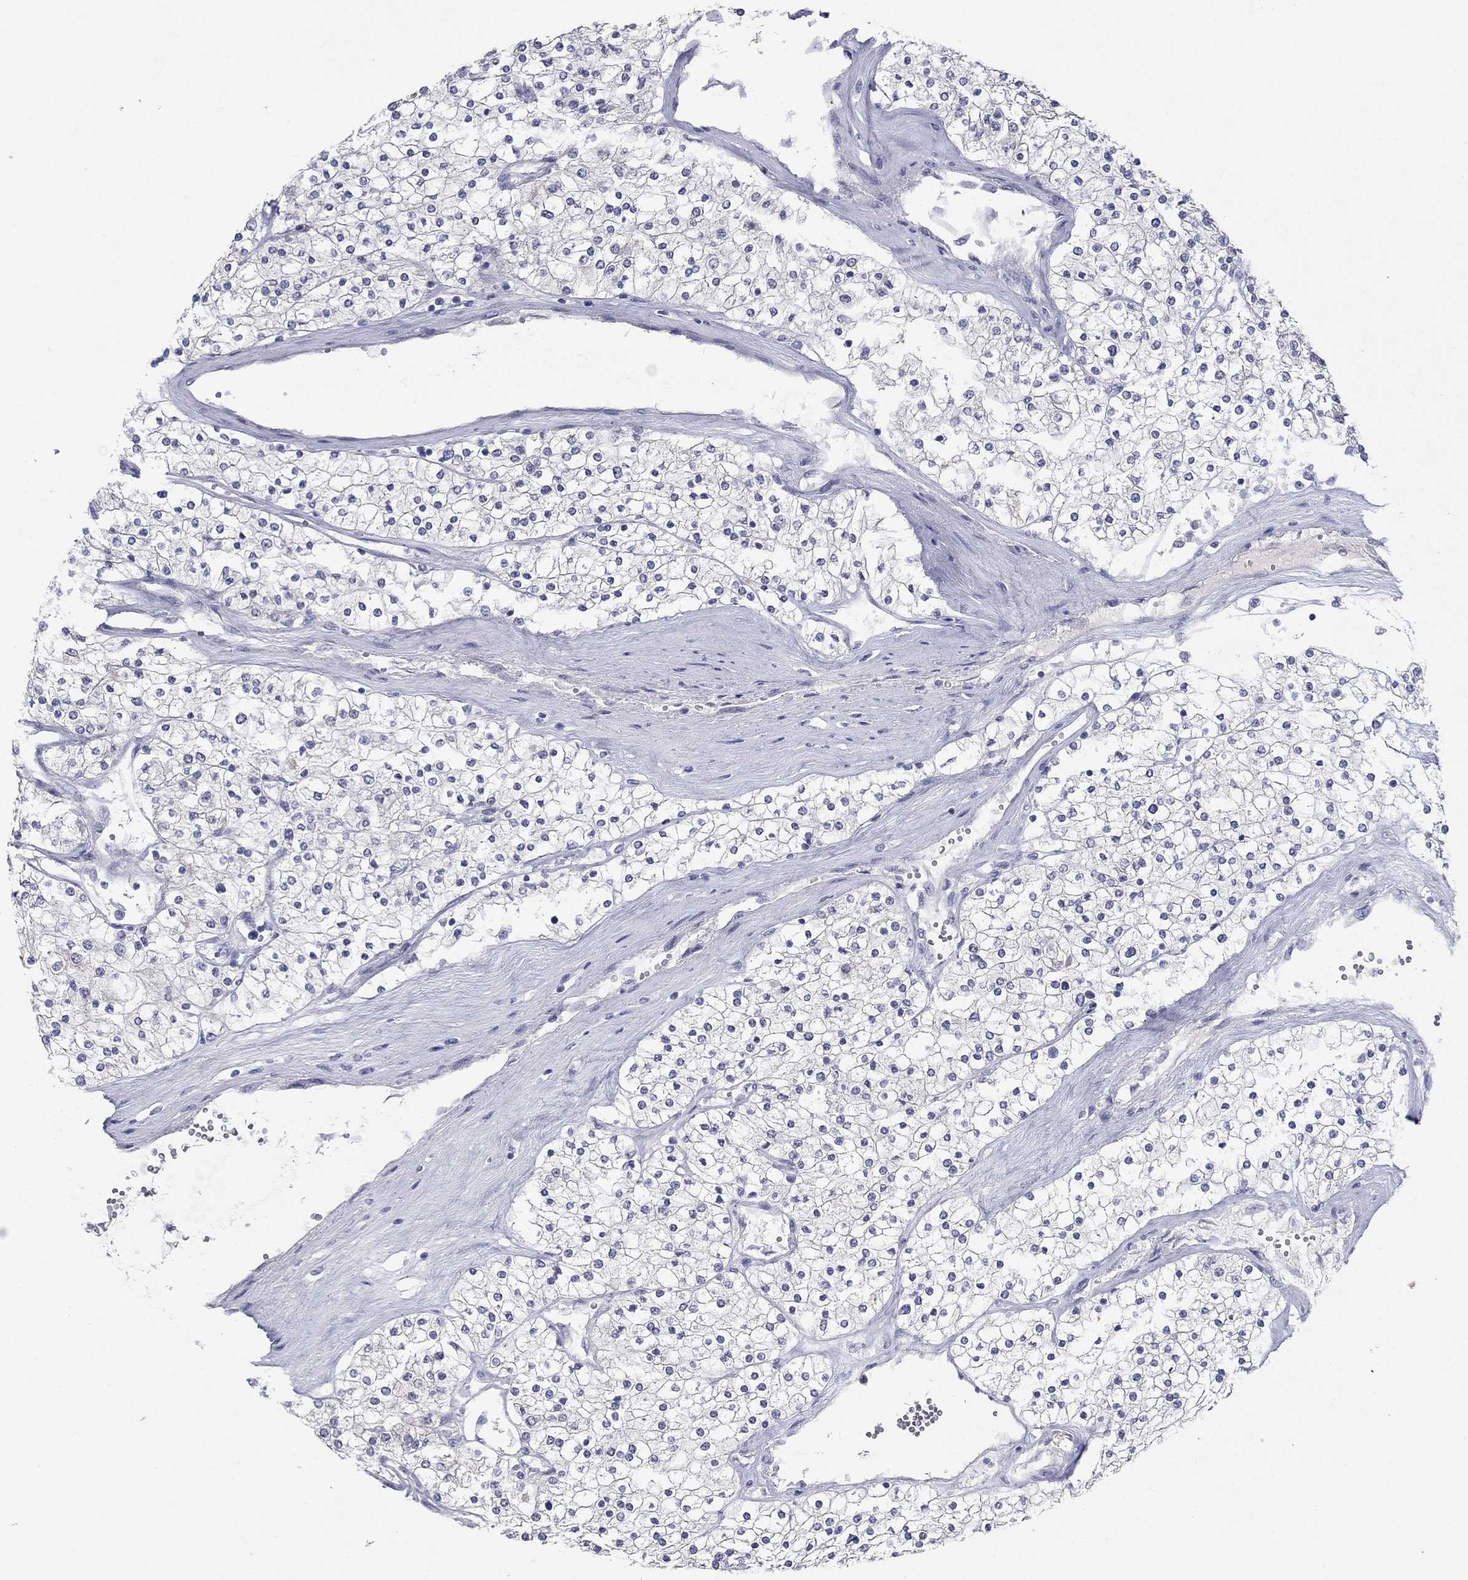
{"staining": {"intensity": "negative", "quantity": "none", "location": "none"}, "tissue": "renal cancer", "cell_type": "Tumor cells", "image_type": "cancer", "snomed": [{"axis": "morphology", "description": "Adenocarcinoma, NOS"}, {"axis": "topography", "description": "Kidney"}], "caption": "A photomicrograph of adenocarcinoma (renal) stained for a protein exhibits no brown staining in tumor cells.", "gene": "PLS1", "patient": {"sex": "male", "age": 80}}